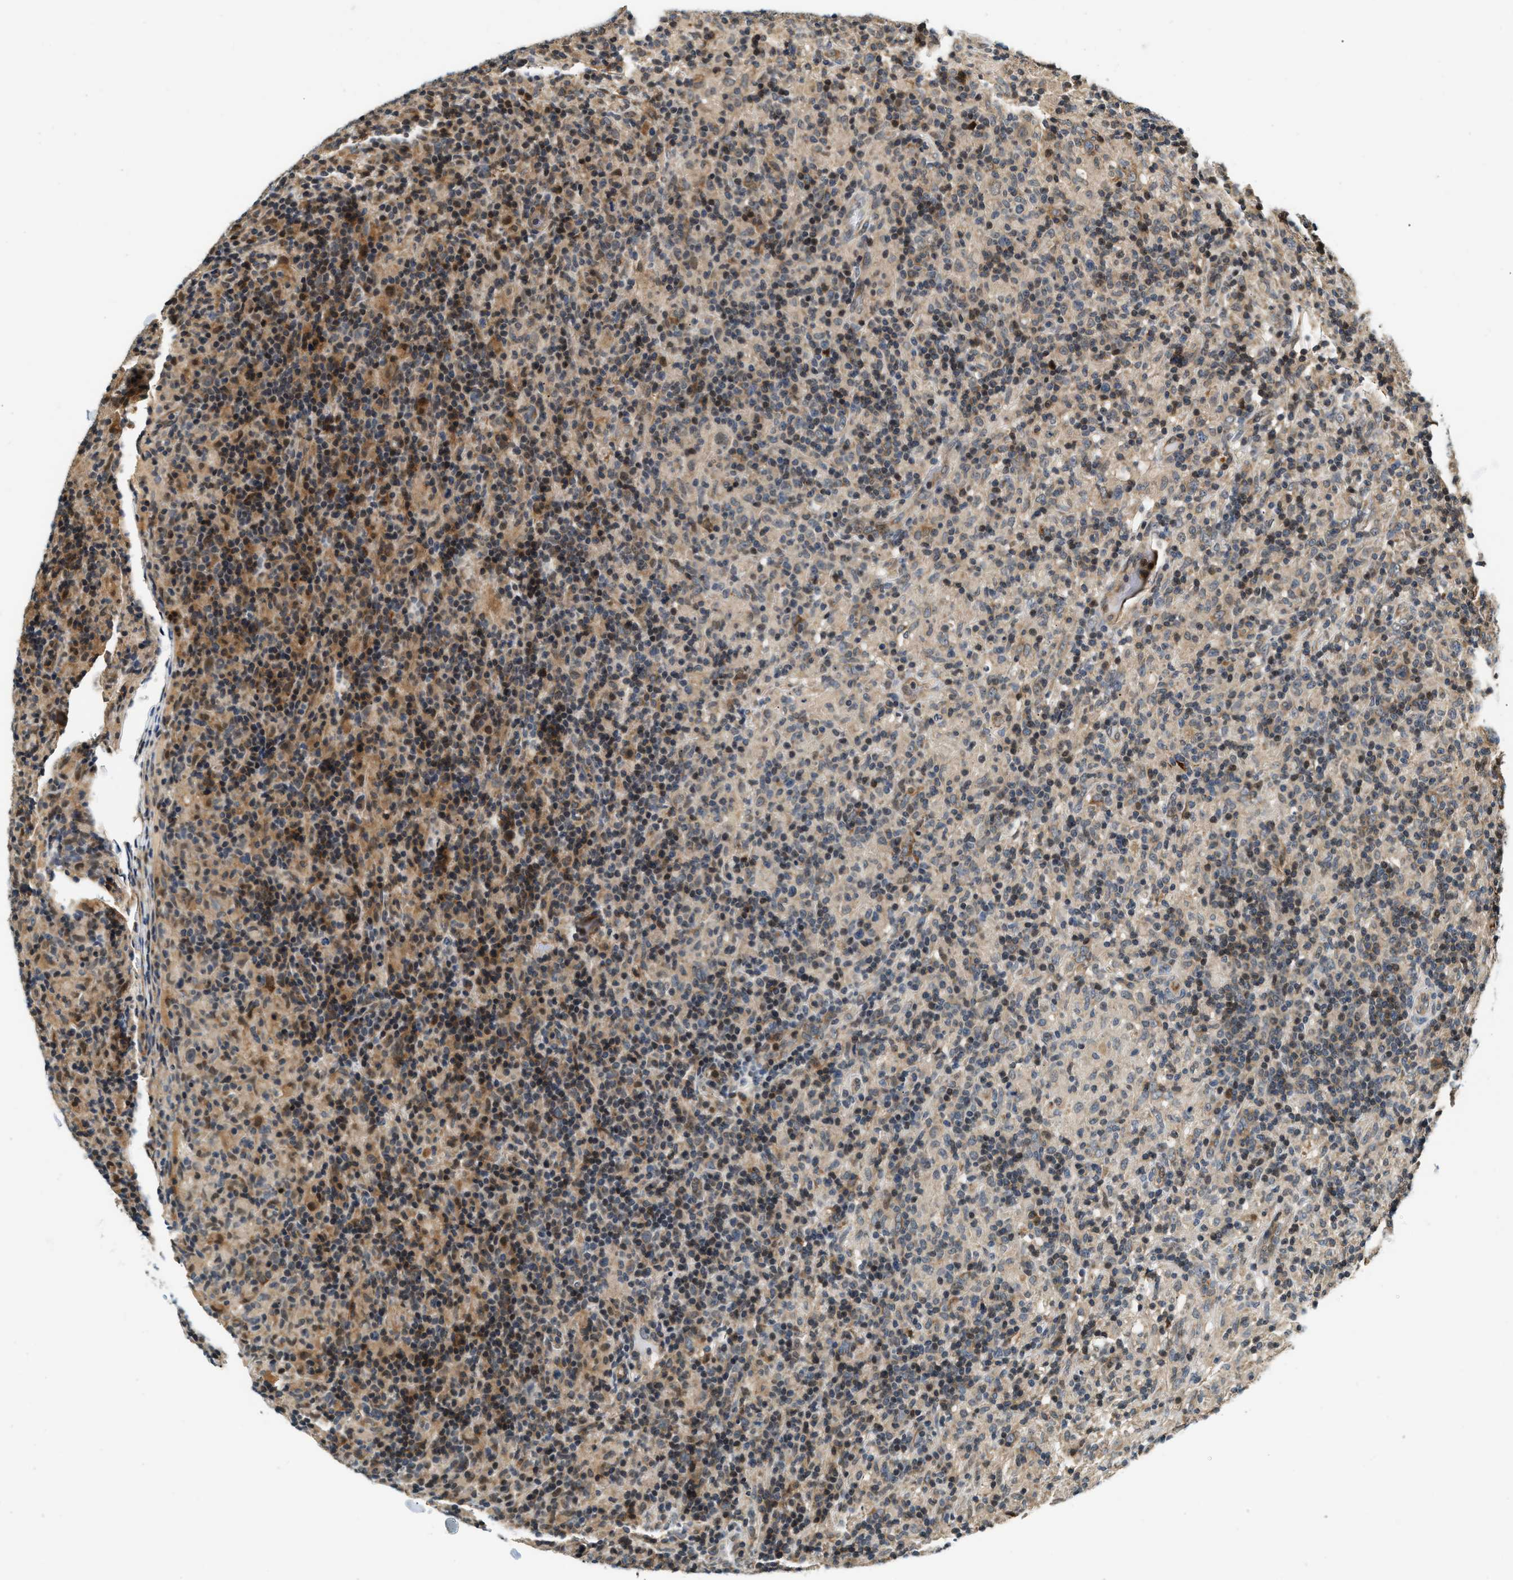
{"staining": {"intensity": "weak", "quantity": "<25%", "location": "cytoplasmic/membranous"}, "tissue": "lymphoma", "cell_type": "Tumor cells", "image_type": "cancer", "snomed": [{"axis": "morphology", "description": "Hodgkin's disease, NOS"}, {"axis": "topography", "description": "Lymph node"}], "caption": "A histopathology image of human lymphoma is negative for staining in tumor cells.", "gene": "EXTL2", "patient": {"sex": "male", "age": 70}}